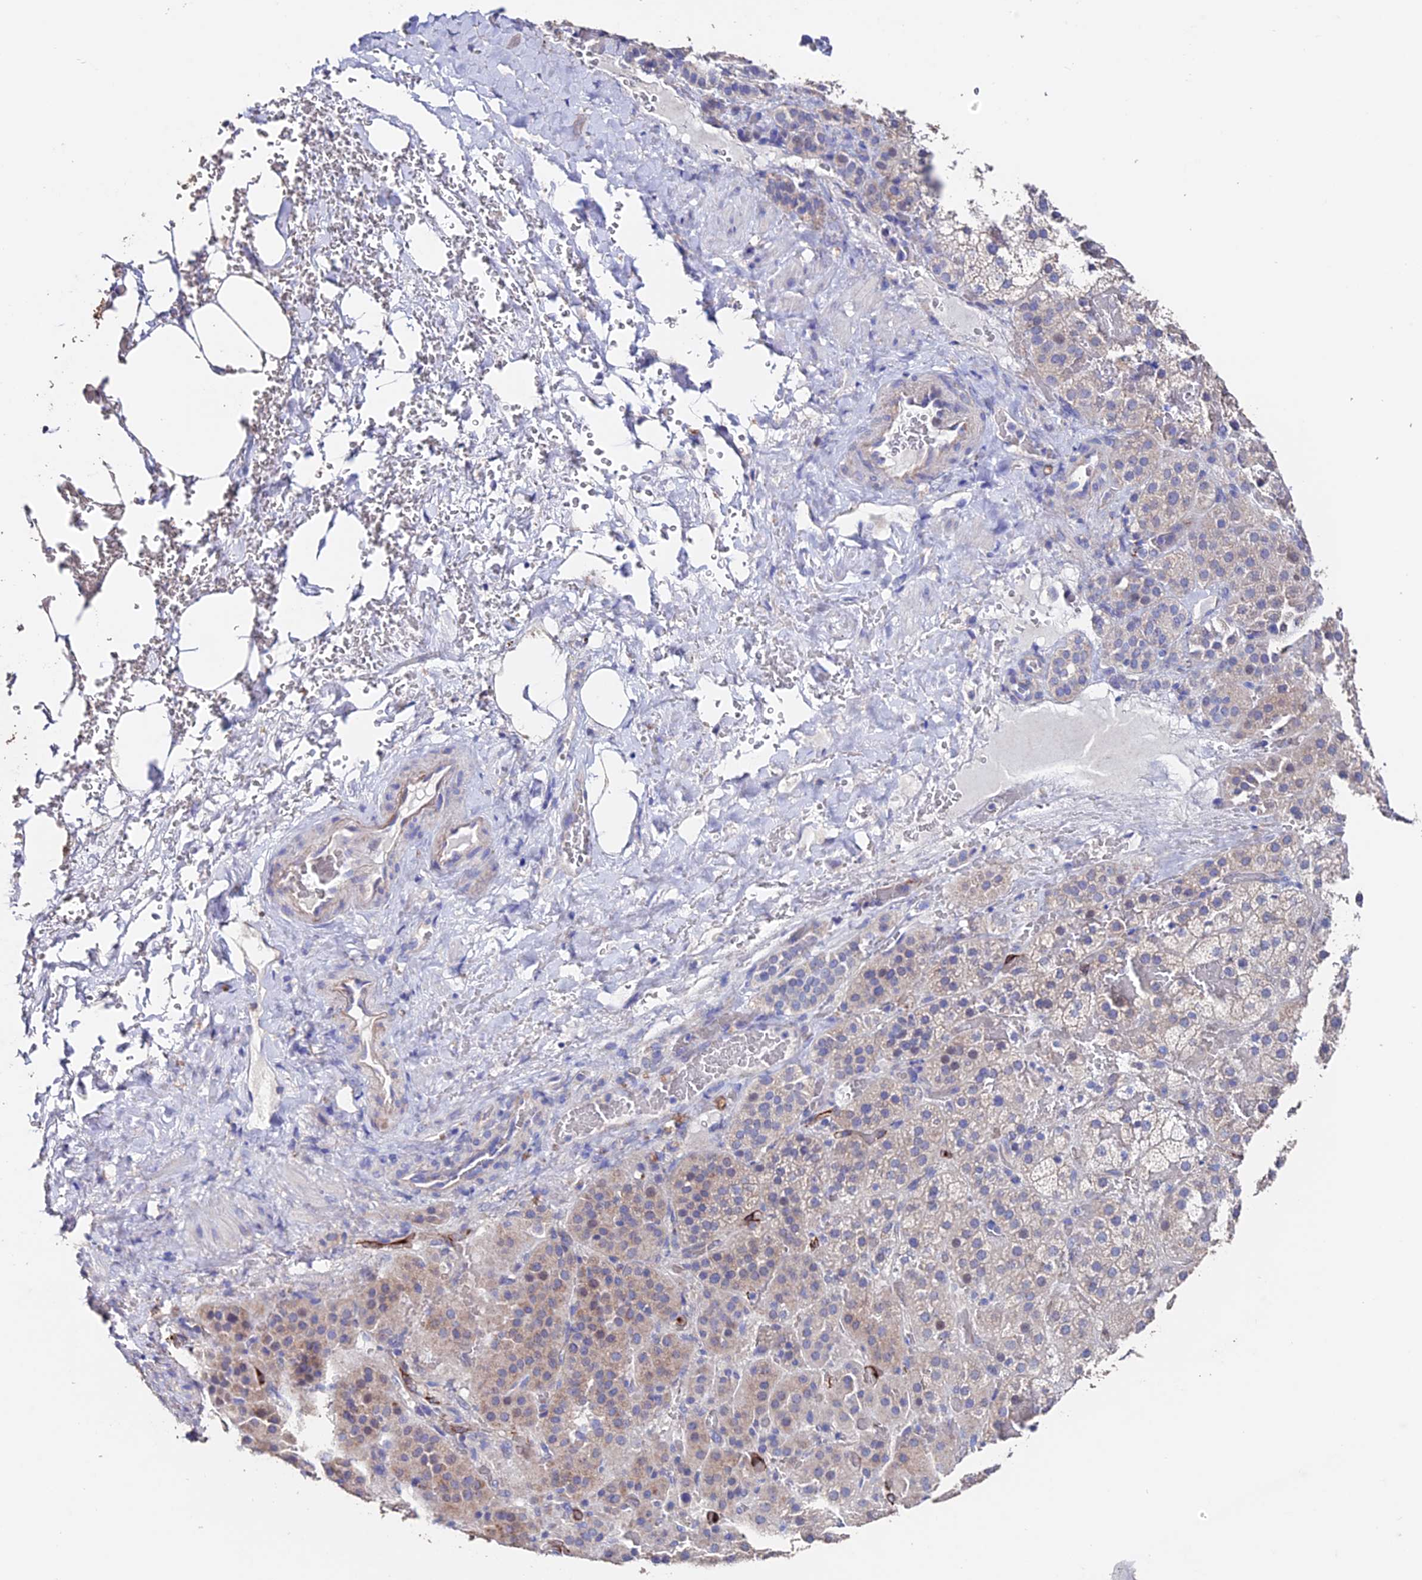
{"staining": {"intensity": "moderate", "quantity": "<25%", "location": "cytoplasmic/membranous"}, "tissue": "adrenal gland", "cell_type": "Glandular cells", "image_type": "normal", "snomed": [{"axis": "morphology", "description": "Normal tissue, NOS"}, {"axis": "topography", "description": "Adrenal gland"}], "caption": "Moderate cytoplasmic/membranous protein positivity is identified in approximately <25% of glandular cells in adrenal gland. The staining is performed using DAB brown chromogen to label protein expression. The nuclei are counter-stained blue using hematoxylin.", "gene": "ESM1", "patient": {"sex": "male", "age": 57}}